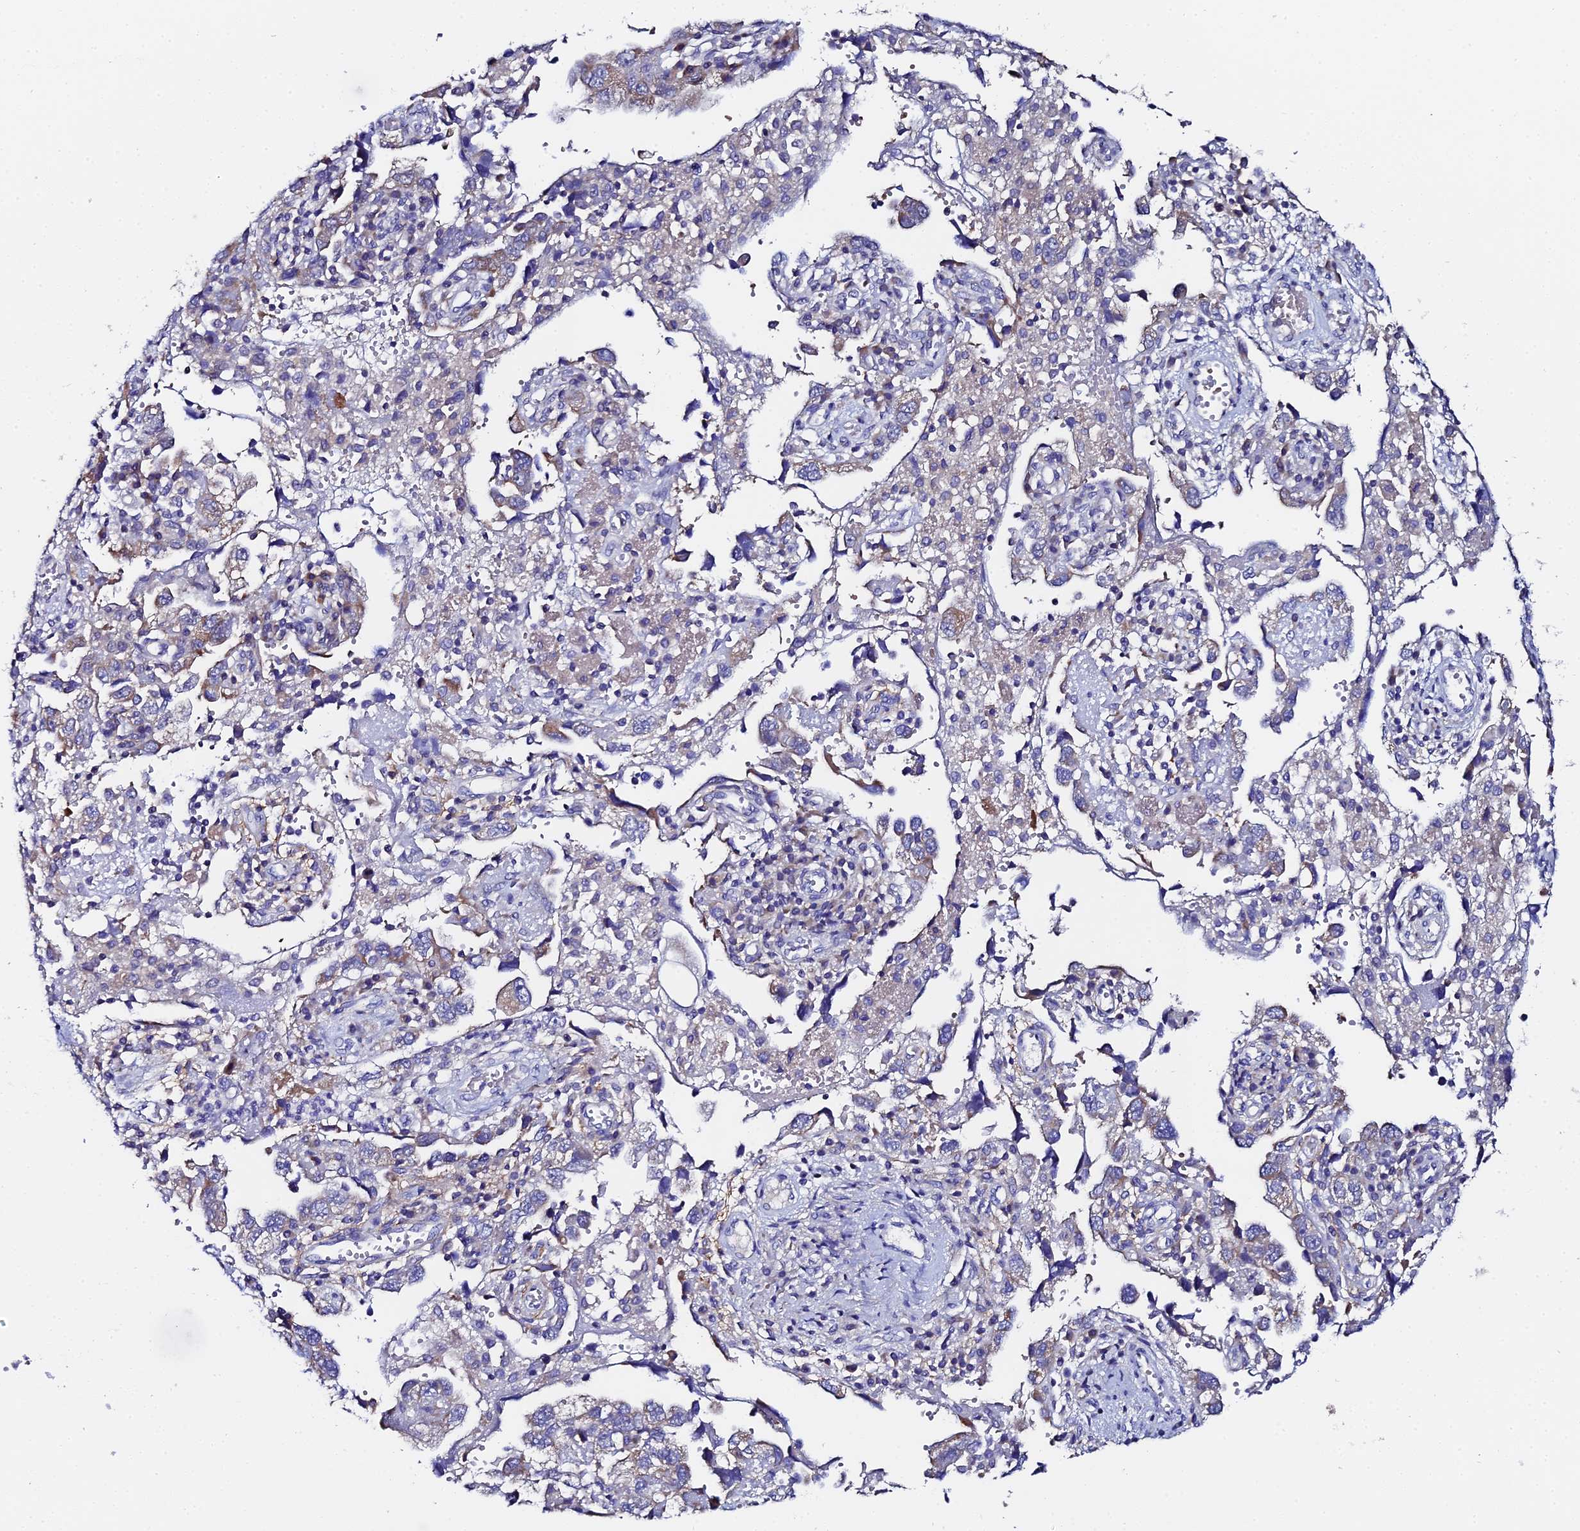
{"staining": {"intensity": "weak", "quantity": "25%-75%", "location": "cytoplasmic/membranous"}, "tissue": "ovarian cancer", "cell_type": "Tumor cells", "image_type": "cancer", "snomed": [{"axis": "morphology", "description": "Carcinoma, NOS"}, {"axis": "morphology", "description": "Cystadenocarcinoma, serous, NOS"}, {"axis": "topography", "description": "Ovary"}], "caption": "Immunohistochemical staining of serous cystadenocarcinoma (ovarian) displays low levels of weak cytoplasmic/membranous expression in approximately 25%-75% of tumor cells.", "gene": "UBE2L3", "patient": {"sex": "female", "age": 69}}